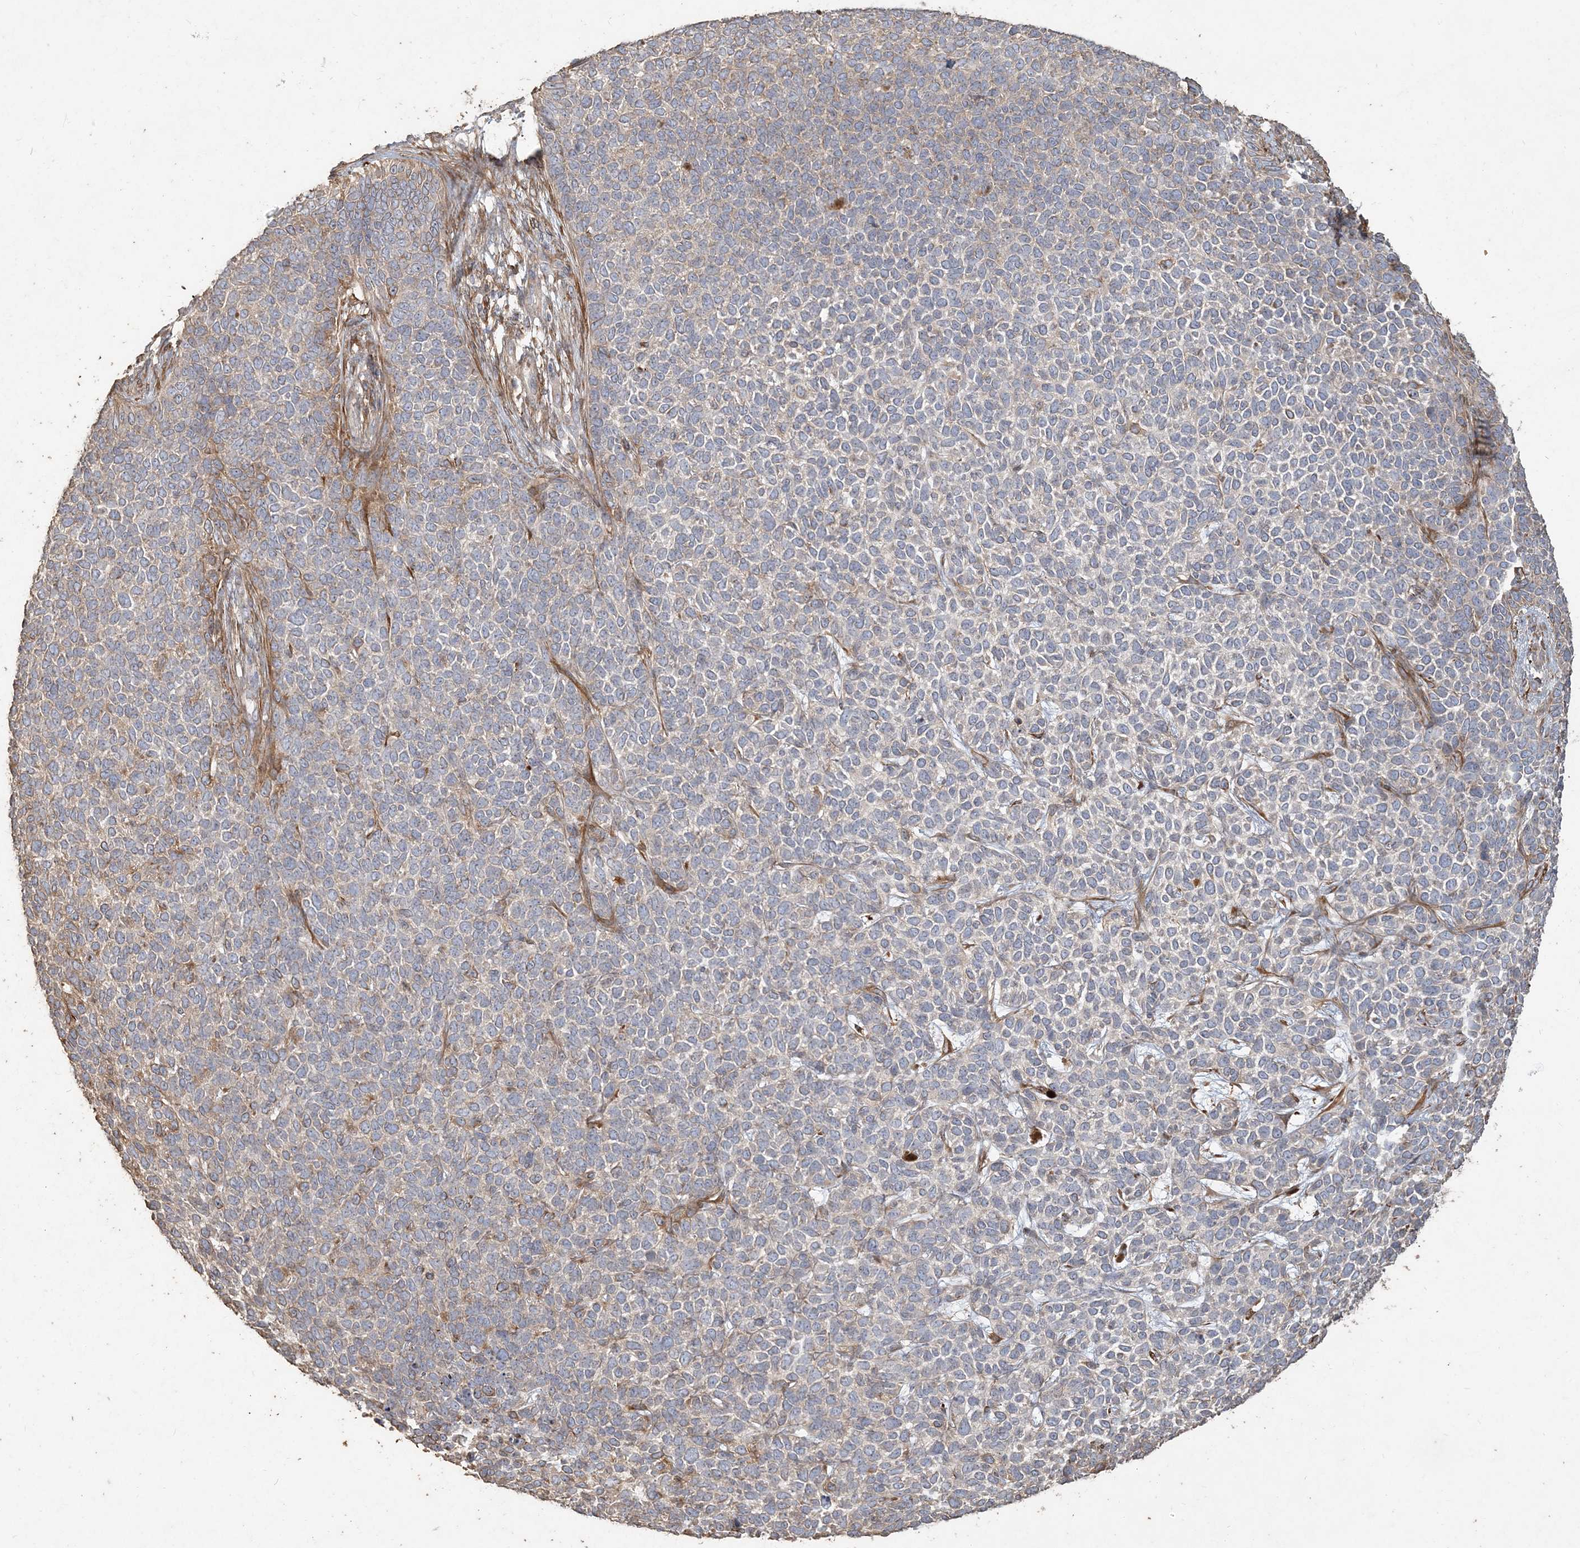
{"staining": {"intensity": "weak", "quantity": "25%-75%", "location": "cytoplasmic/membranous"}, "tissue": "skin cancer", "cell_type": "Tumor cells", "image_type": "cancer", "snomed": [{"axis": "morphology", "description": "Basal cell carcinoma"}, {"axis": "topography", "description": "Skin"}], "caption": "Tumor cells display low levels of weak cytoplasmic/membranous staining in approximately 25%-75% of cells in human skin cancer (basal cell carcinoma).", "gene": "RNF145", "patient": {"sex": "female", "age": 84}}